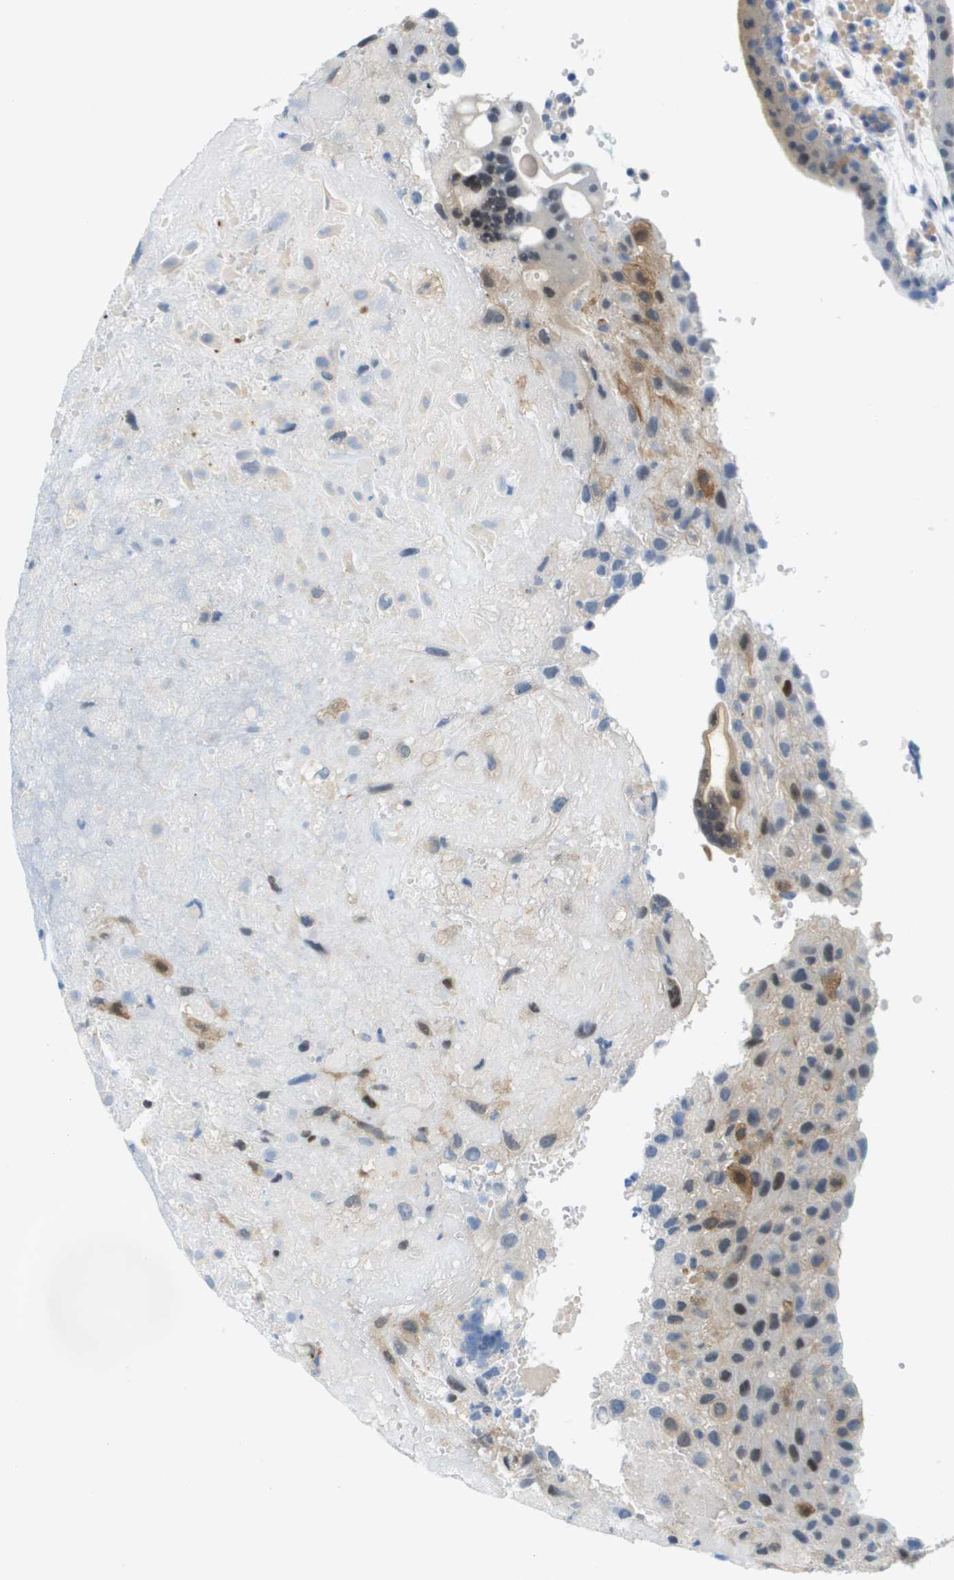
{"staining": {"intensity": "moderate", "quantity": ">75%", "location": "cytoplasmic/membranous"}, "tissue": "placenta", "cell_type": "Trophoblastic cells", "image_type": "normal", "snomed": [{"axis": "morphology", "description": "Normal tissue, NOS"}, {"axis": "topography", "description": "Placenta"}], "caption": "This image displays immunohistochemistry staining of unremarkable placenta, with medium moderate cytoplasmic/membranous expression in approximately >75% of trophoblastic cells.", "gene": "CUL9", "patient": {"sex": "female", "age": 18}}